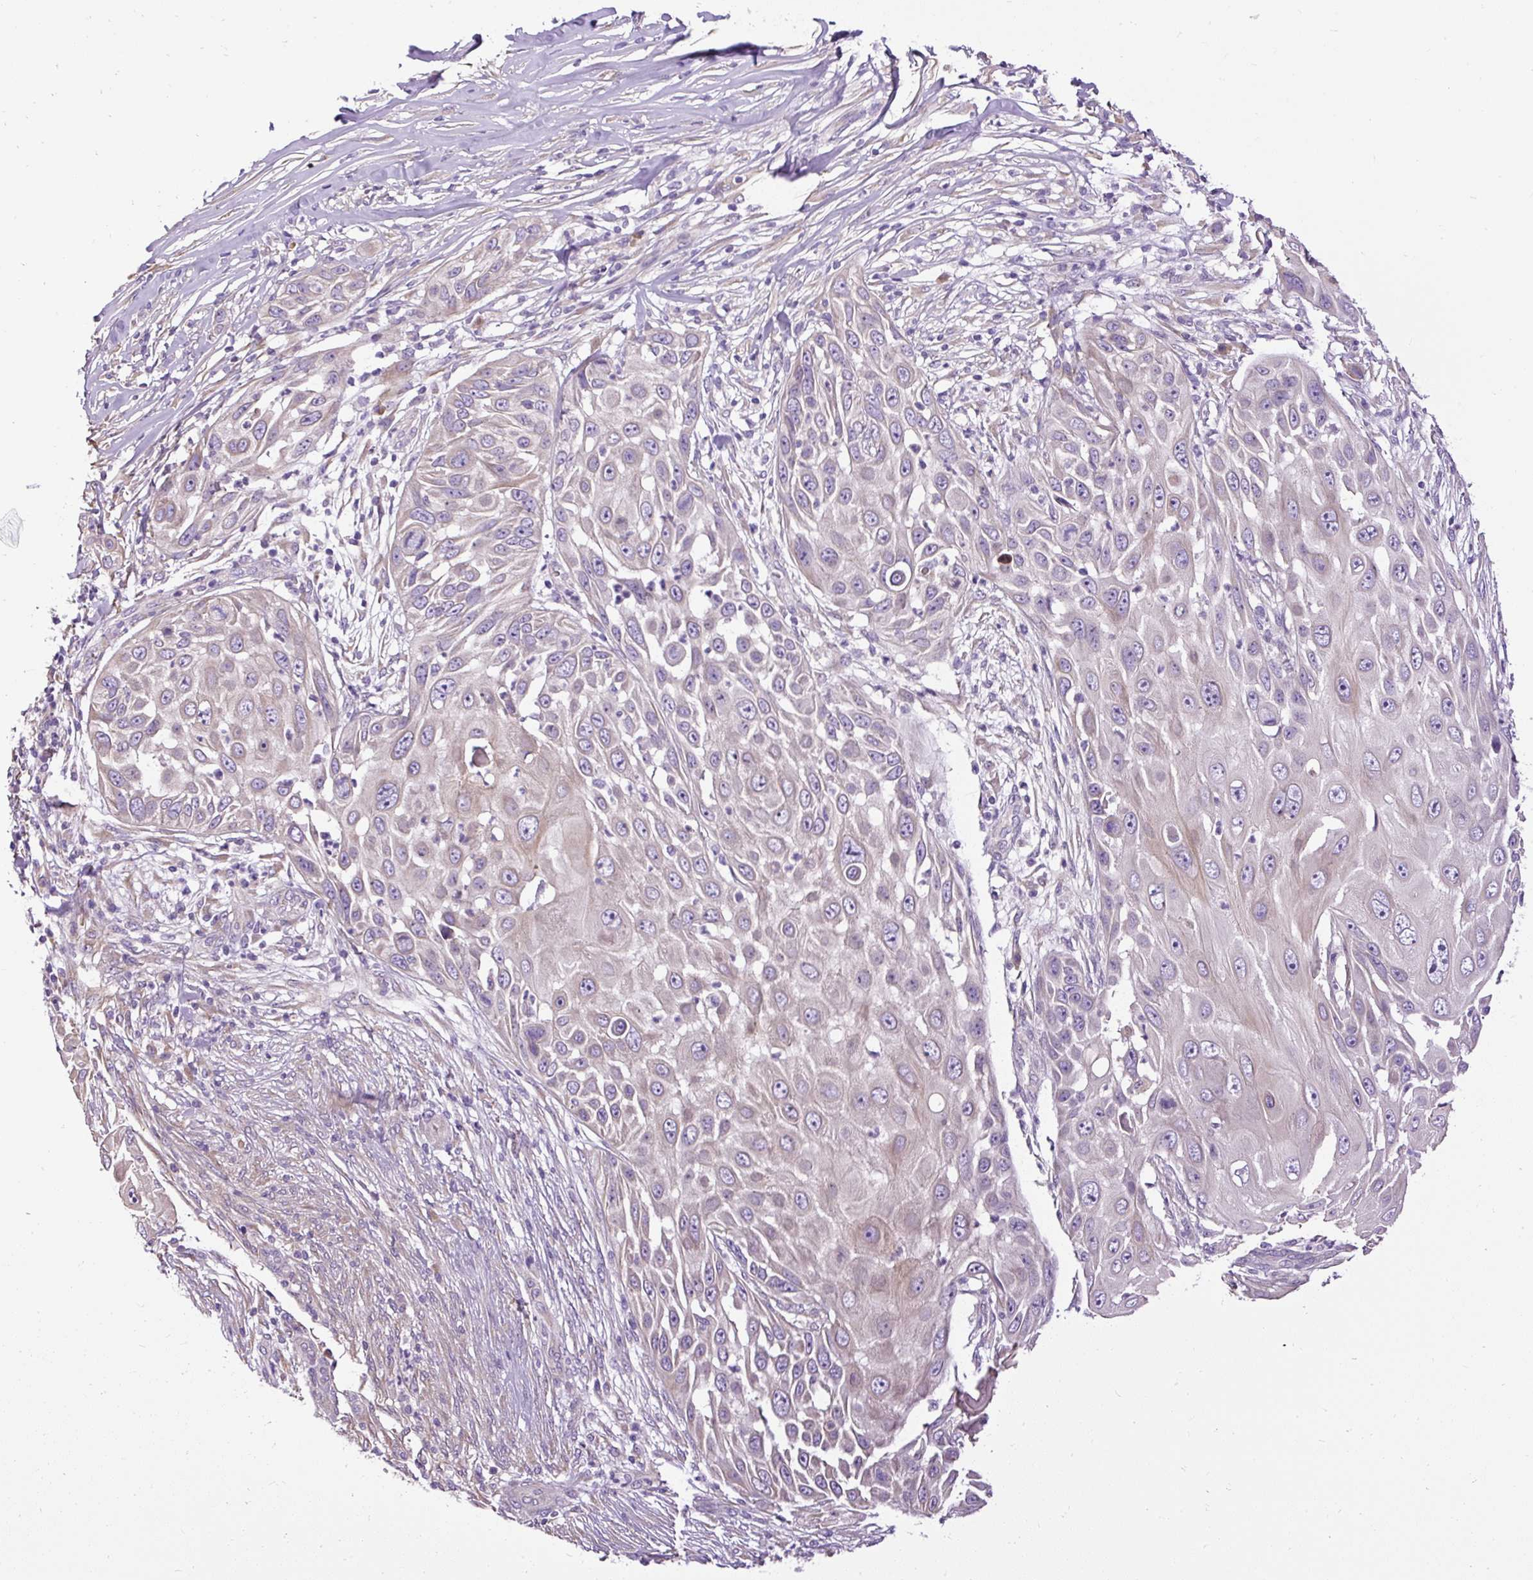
{"staining": {"intensity": "negative", "quantity": "none", "location": "none"}, "tissue": "skin cancer", "cell_type": "Tumor cells", "image_type": "cancer", "snomed": [{"axis": "morphology", "description": "Squamous cell carcinoma, NOS"}, {"axis": "topography", "description": "Skin"}], "caption": "DAB immunohistochemical staining of squamous cell carcinoma (skin) reveals no significant positivity in tumor cells.", "gene": "FAM149A", "patient": {"sex": "female", "age": 44}}